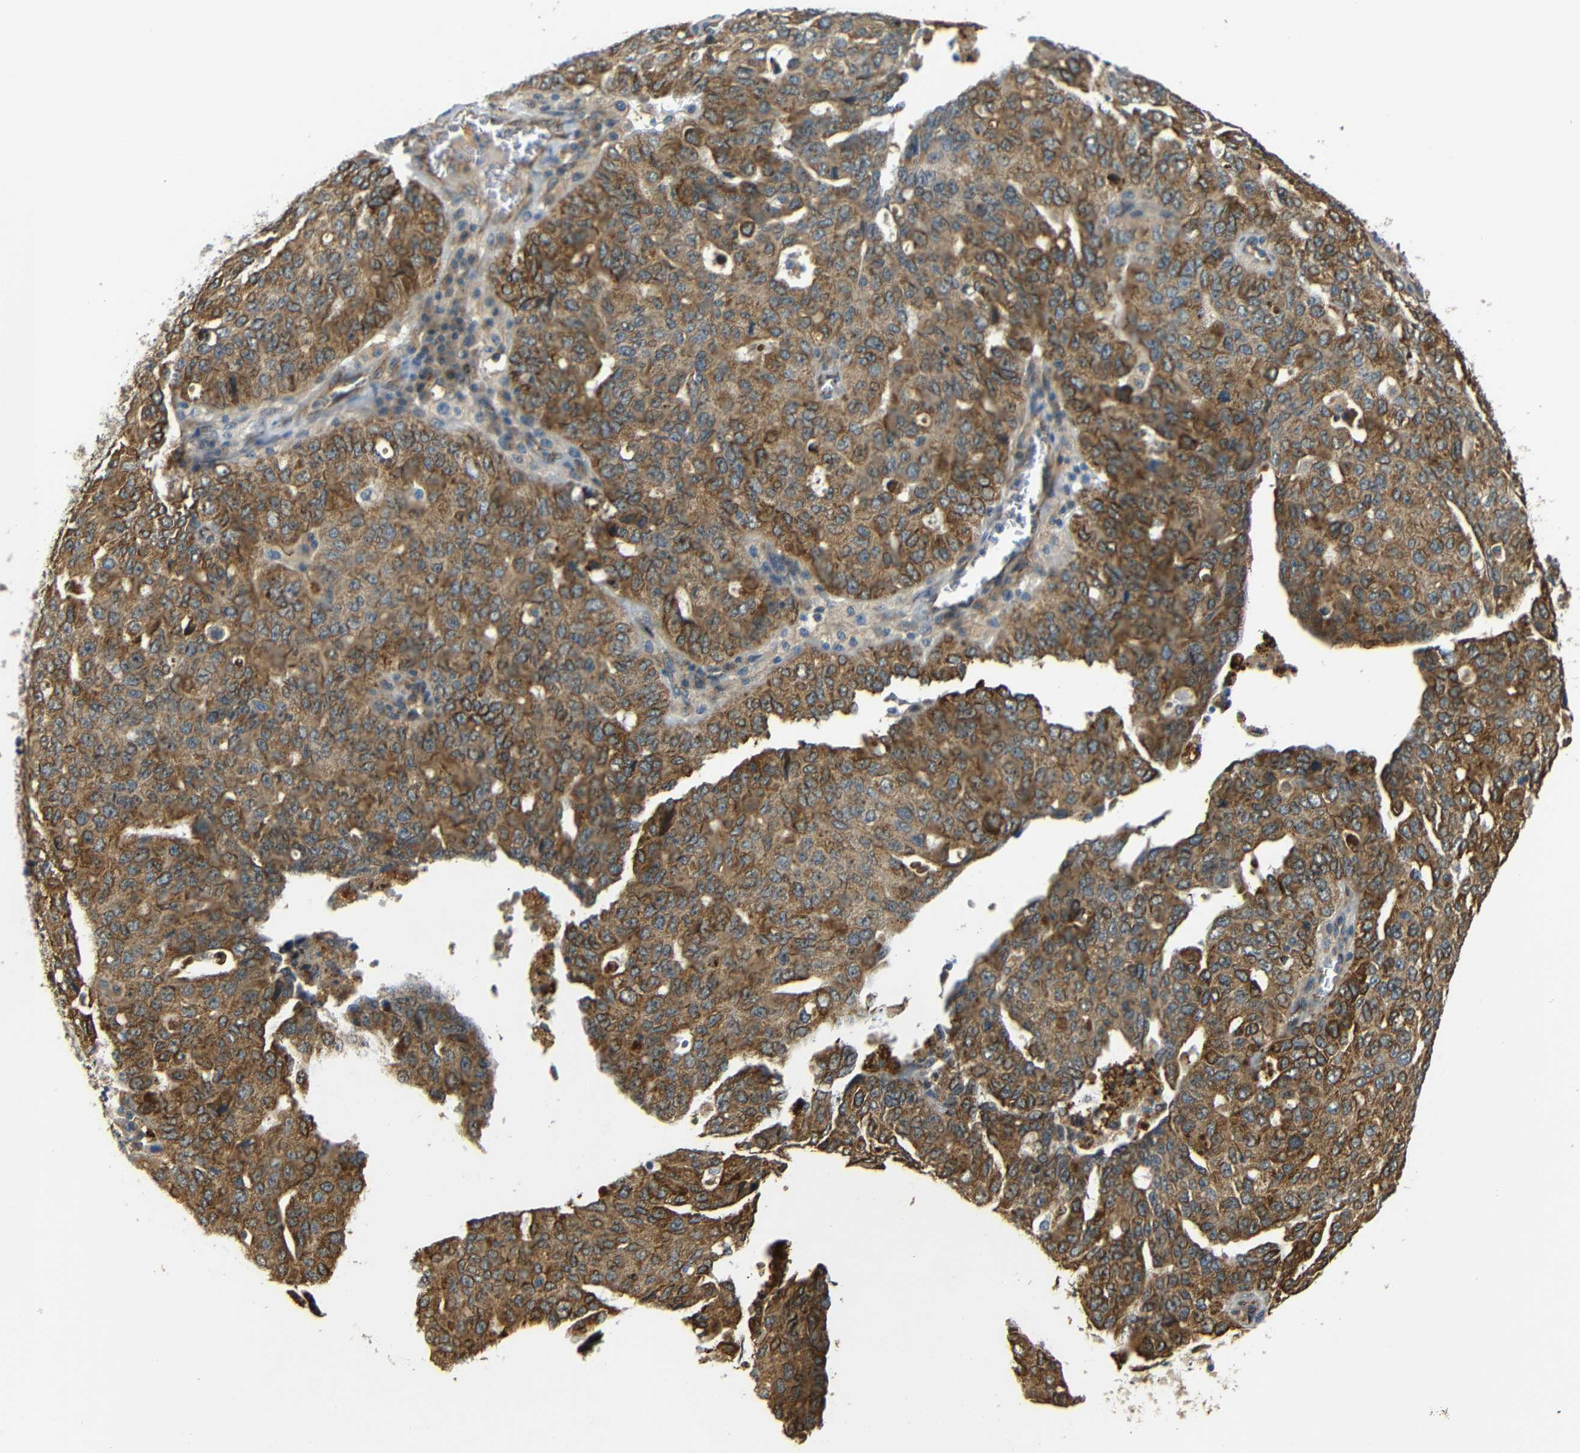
{"staining": {"intensity": "moderate", "quantity": ">75%", "location": "cytoplasmic/membranous"}, "tissue": "ovarian cancer", "cell_type": "Tumor cells", "image_type": "cancer", "snomed": [{"axis": "morphology", "description": "Carcinoma, endometroid"}, {"axis": "topography", "description": "Ovary"}], "caption": "This micrograph demonstrates immunohistochemistry (IHC) staining of human ovarian endometroid carcinoma, with medium moderate cytoplasmic/membranous positivity in about >75% of tumor cells.", "gene": "ATP7A", "patient": {"sex": "female", "age": 62}}